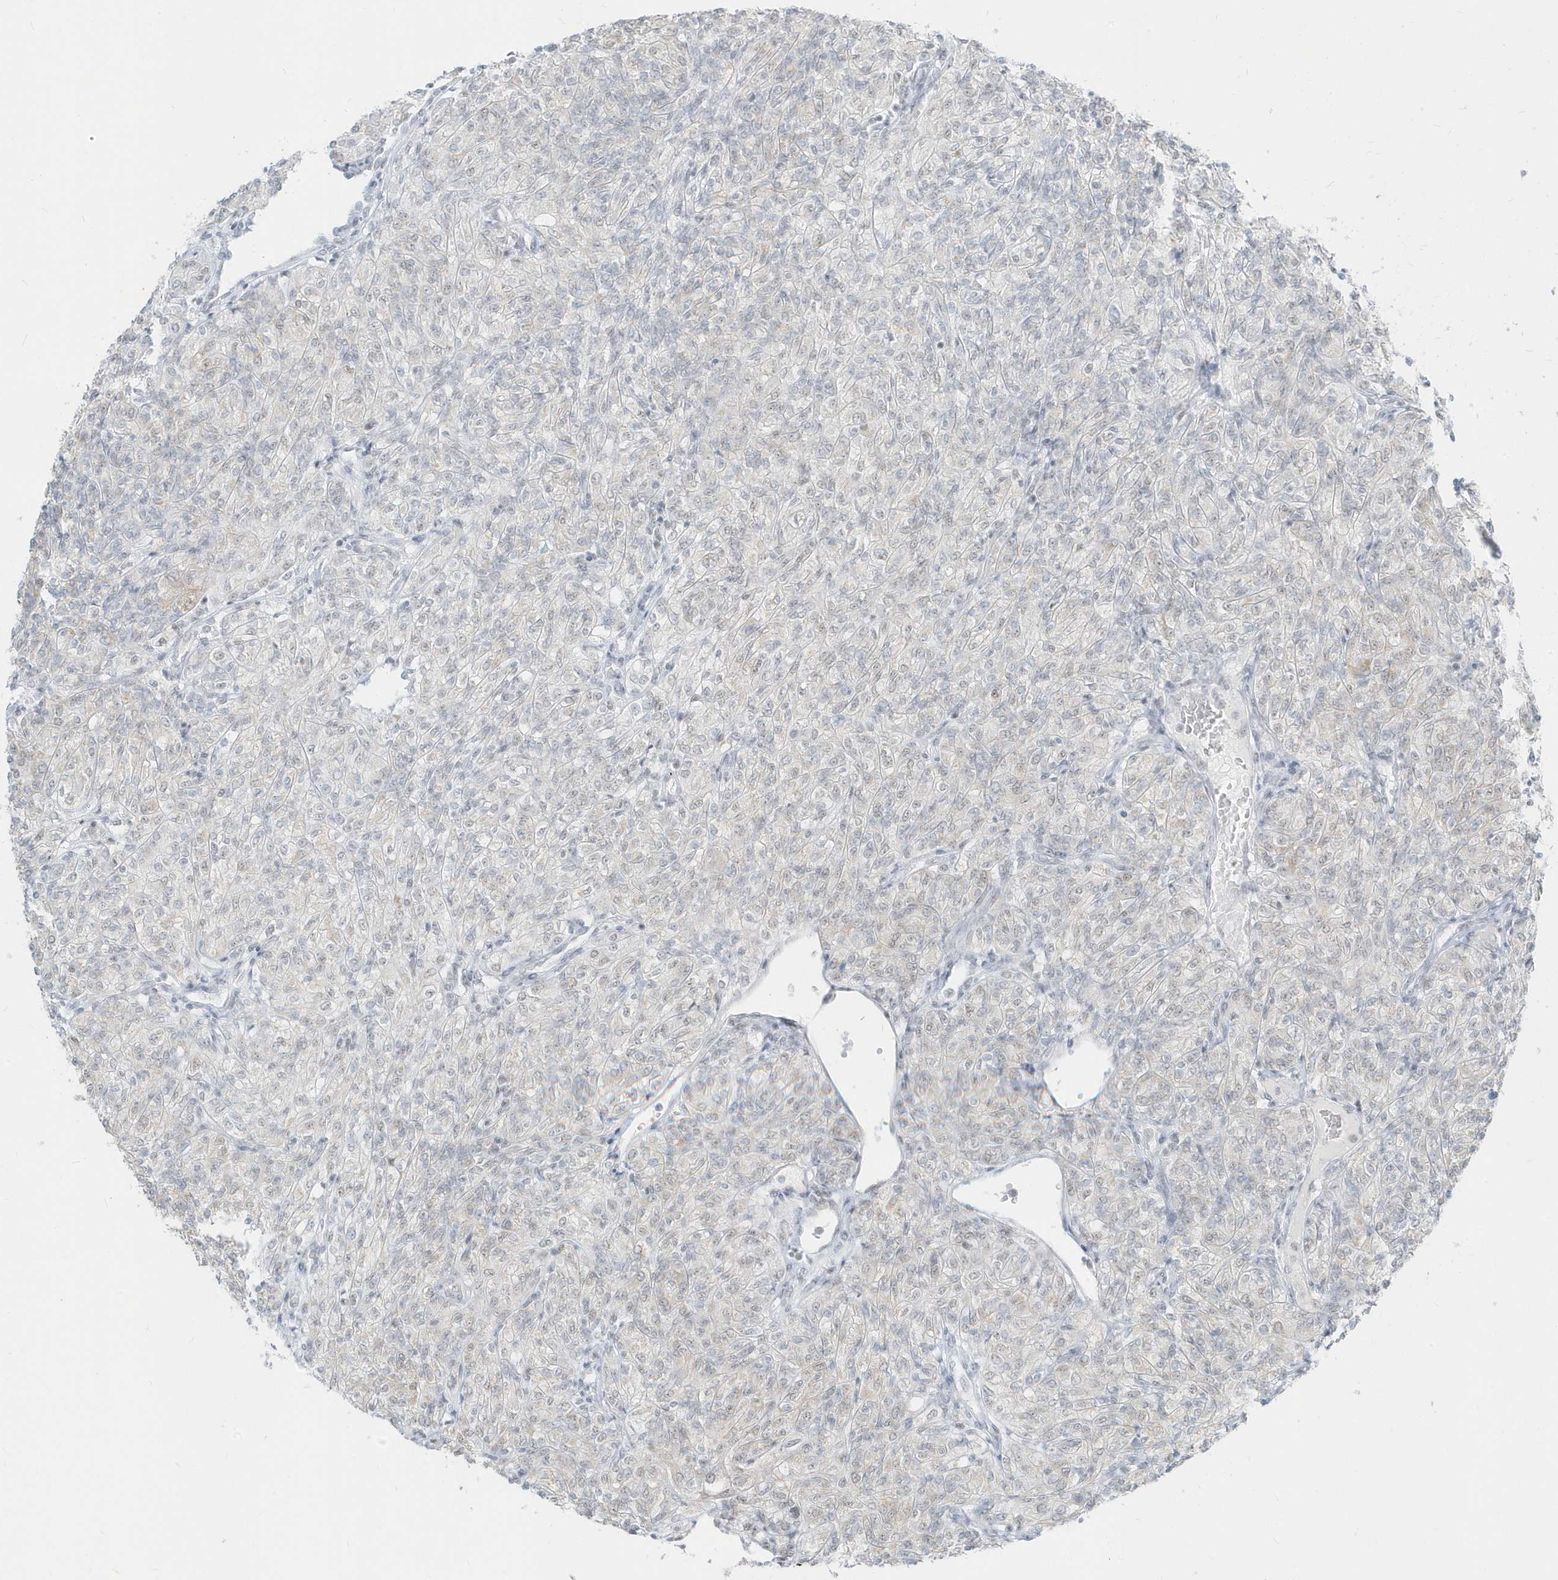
{"staining": {"intensity": "negative", "quantity": "none", "location": "none"}, "tissue": "renal cancer", "cell_type": "Tumor cells", "image_type": "cancer", "snomed": [{"axis": "morphology", "description": "Adenocarcinoma, NOS"}, {"axis": "topography", "description": "Kidney"}], "caption": "DAB immunohistochemical staining of renal adenocarcinoma demonstrates no significant staining in tumor cells.", "gene": "PLEKHN1", "patient": {"sex": "male", "age": 77}}